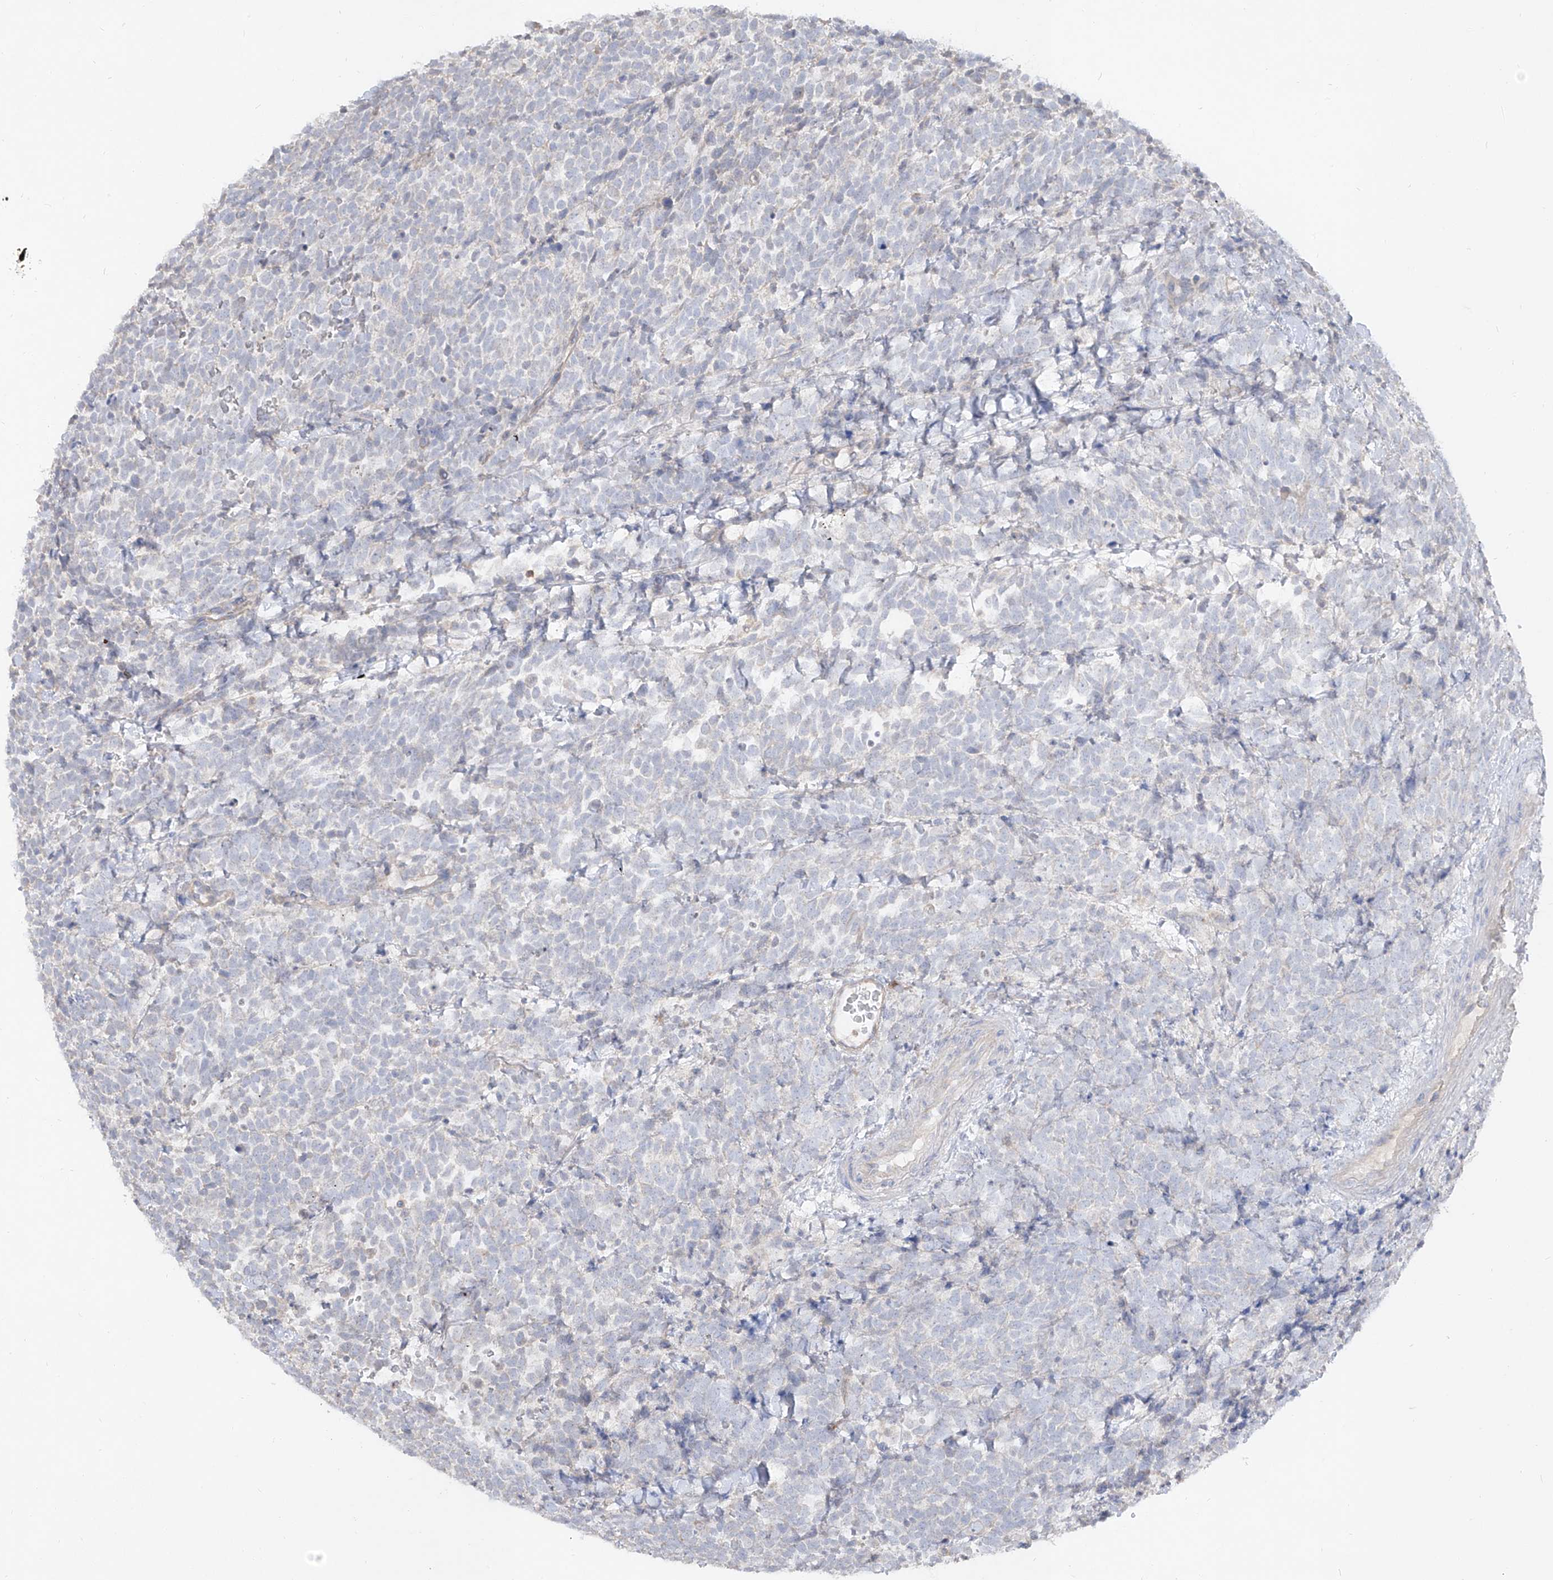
{"staining": {"intensity": "negative", "quantity": "none", "location": "none"}, "tissue": "urothelial cancer", "cell_type": "Tumor cells", "image_type": "cancer", "snomed": [{"axis": "morphology", "description": "Urothelial carcinoma, High grade"}, {"axis": "topography", "description": "Urinary bladder"}], "caption": "Tumor cells are negative for protein expression in human urothelial cancer. (Stains: DAB IHC with hematoxylin counter stain, Microscopy: brightfield microscopy at high magnification).", "gene": "RBFOX3", "patient": {"sex": "female", "age": 82}}